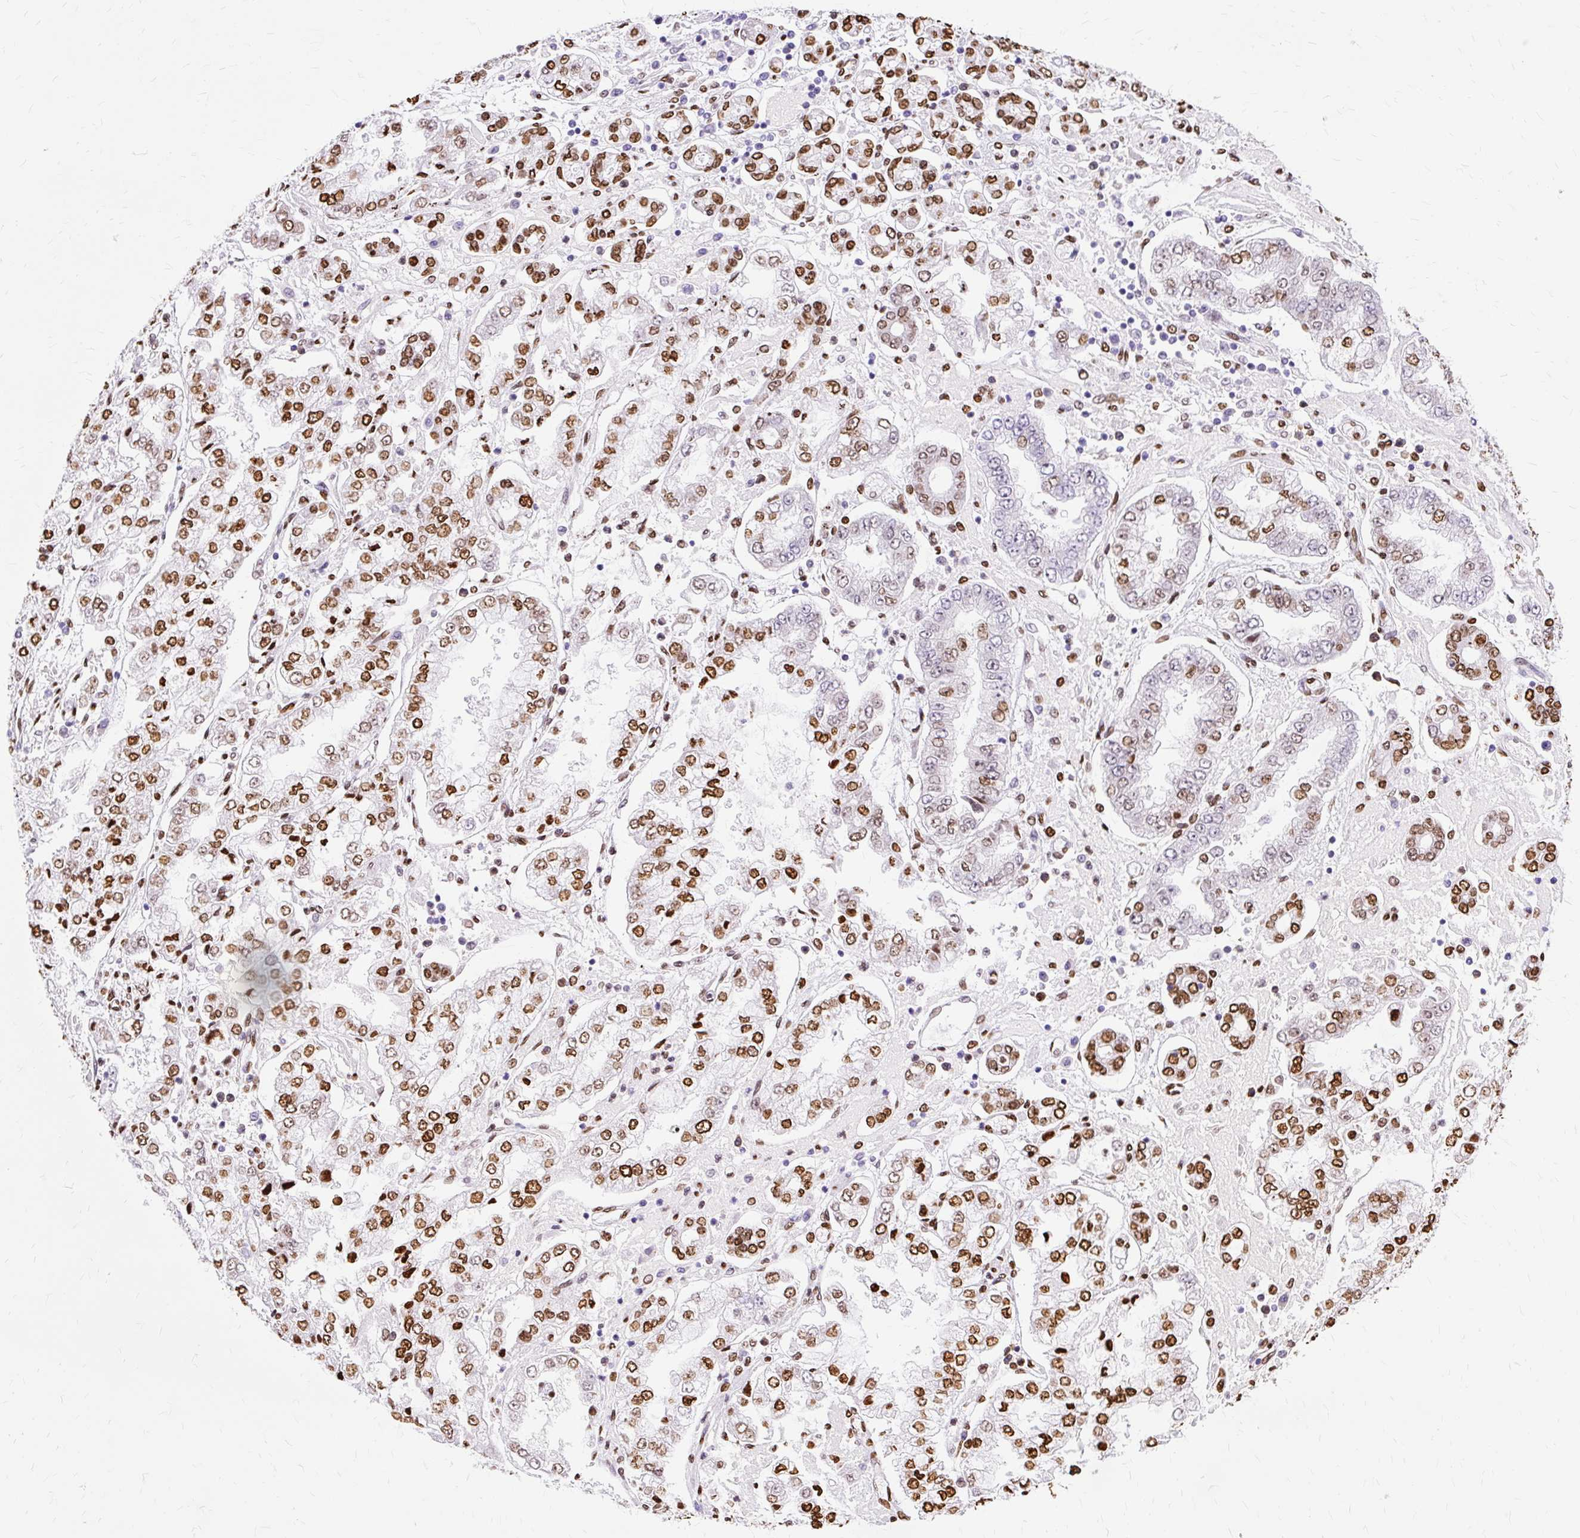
{"staining": {"intensity": "strong", "quantity": ">75%", "location": "nuclear"}, "tissue": "stomach cancer", "cell_type": "Tumor cells", "image_type": "cancer", "snomed": [{"axis": "morphology", "description": "Adenocarcinoma, NOS"}, {"axis": "topography", "description": "Stomach"}], "caption": "Immunohistochemistry staining of stomach adenocarcinoma, which reveals high levels of strong nuclear expression in about >75% of tumor cells indicating strong nuclear protein staining. The staining was performed using DAB (brown) for protein detection and nuclei were counterstained in hematoxylin (blue).", "gene": "TMEM184C", "patient": {"sex": "male", "age": 76}}